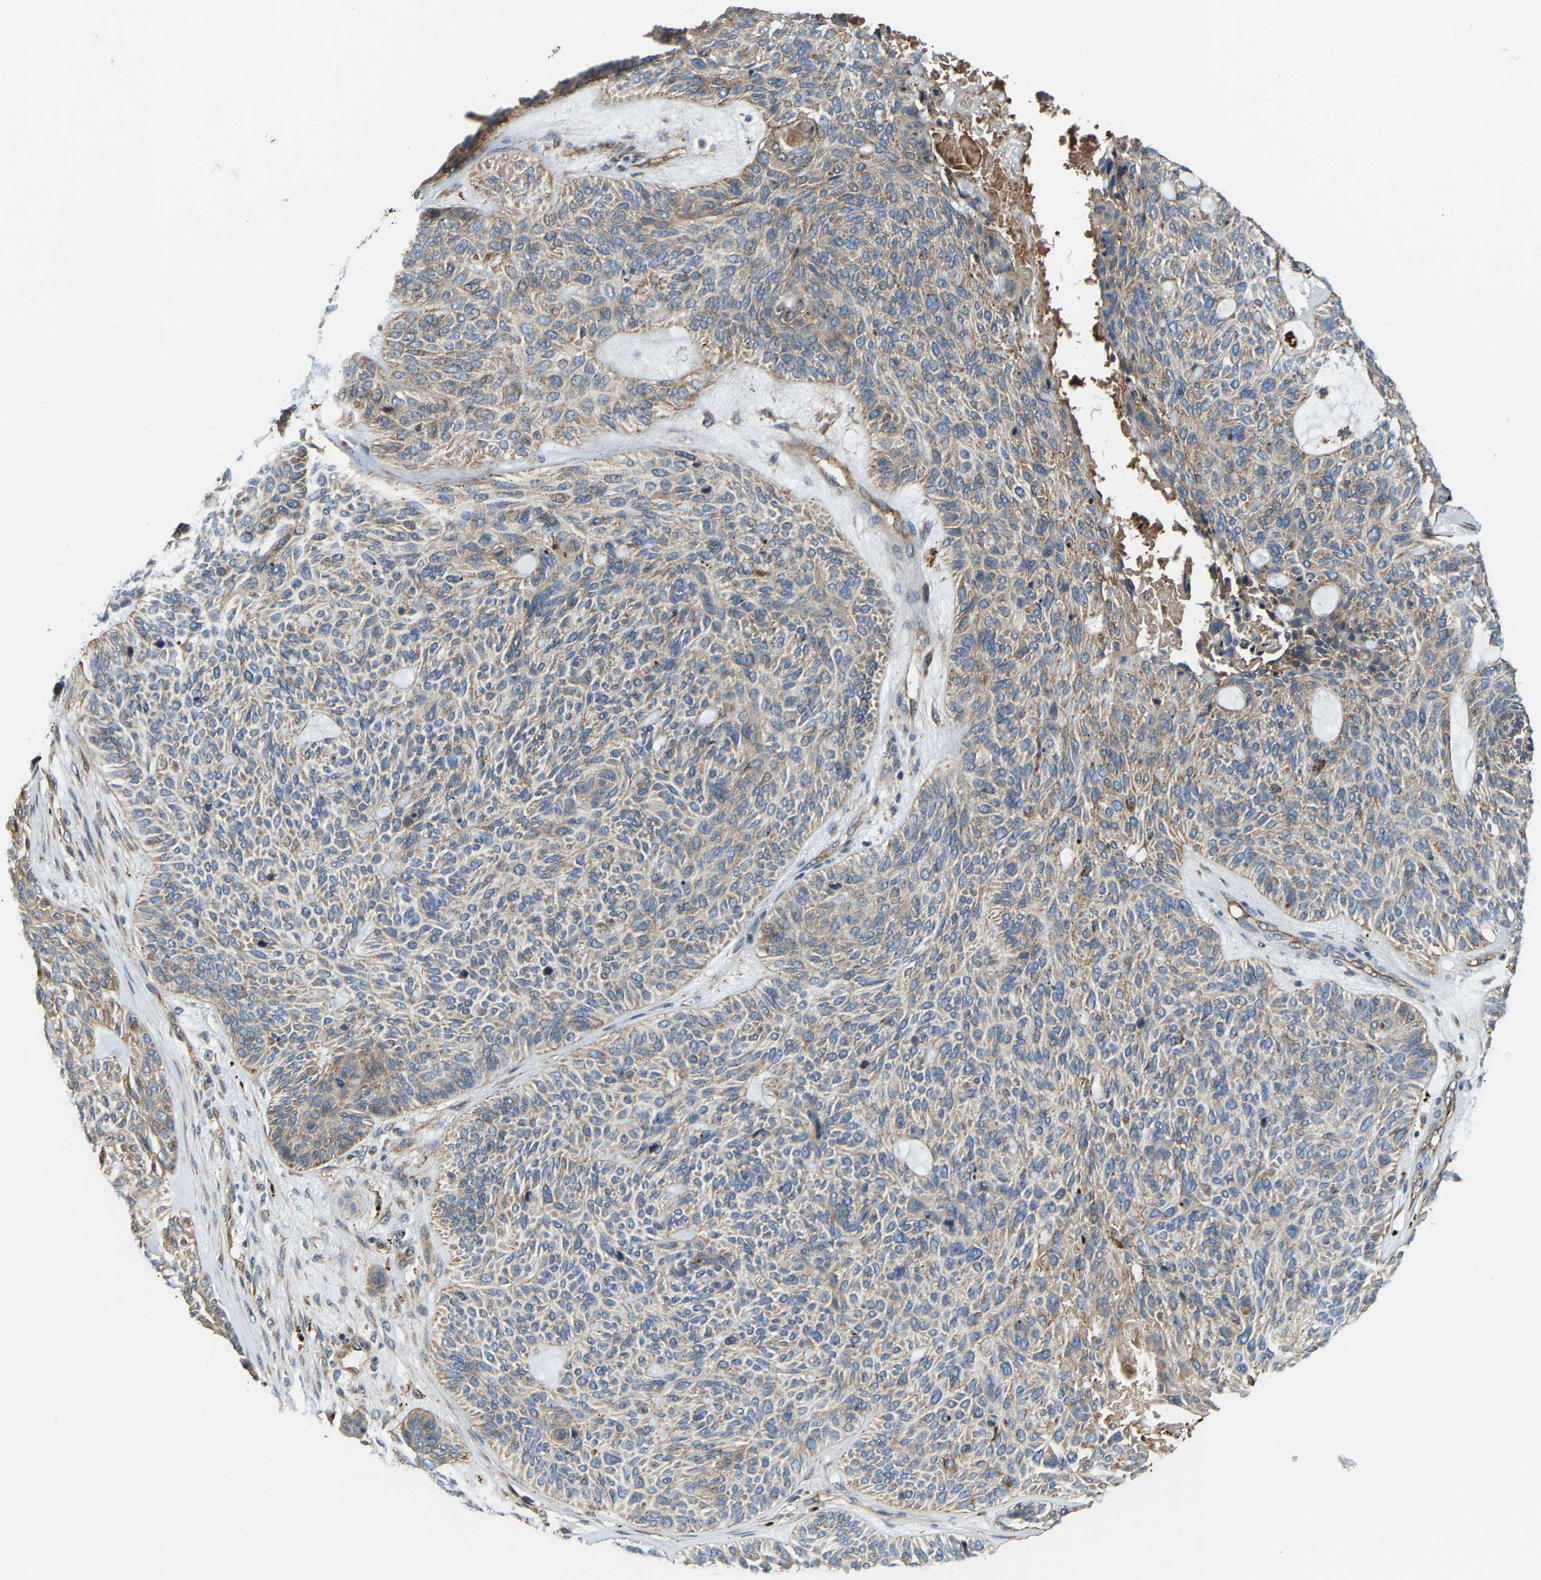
{"staining": {"intensity": "weak", "quantity": ">75%", "location": "cytoplasmic/membranous"}, "tissue": "skin cancer", "cell_type": "Tumor cells", "image_type": "cancer", "snomed": [{"axis": "morphology", "description": "Basal cell carcinoma"}, {"axis": "topography", "description": "Skin"}], "caption": "Skin basal cell carcinoma was stained to show a protein in brown. There is low levels of weak cytoplasmic/membranous positivity in approximately >75% of tumor cells.", "gene": "DPP7", "patient": {"sex": "male", "age": 55}}